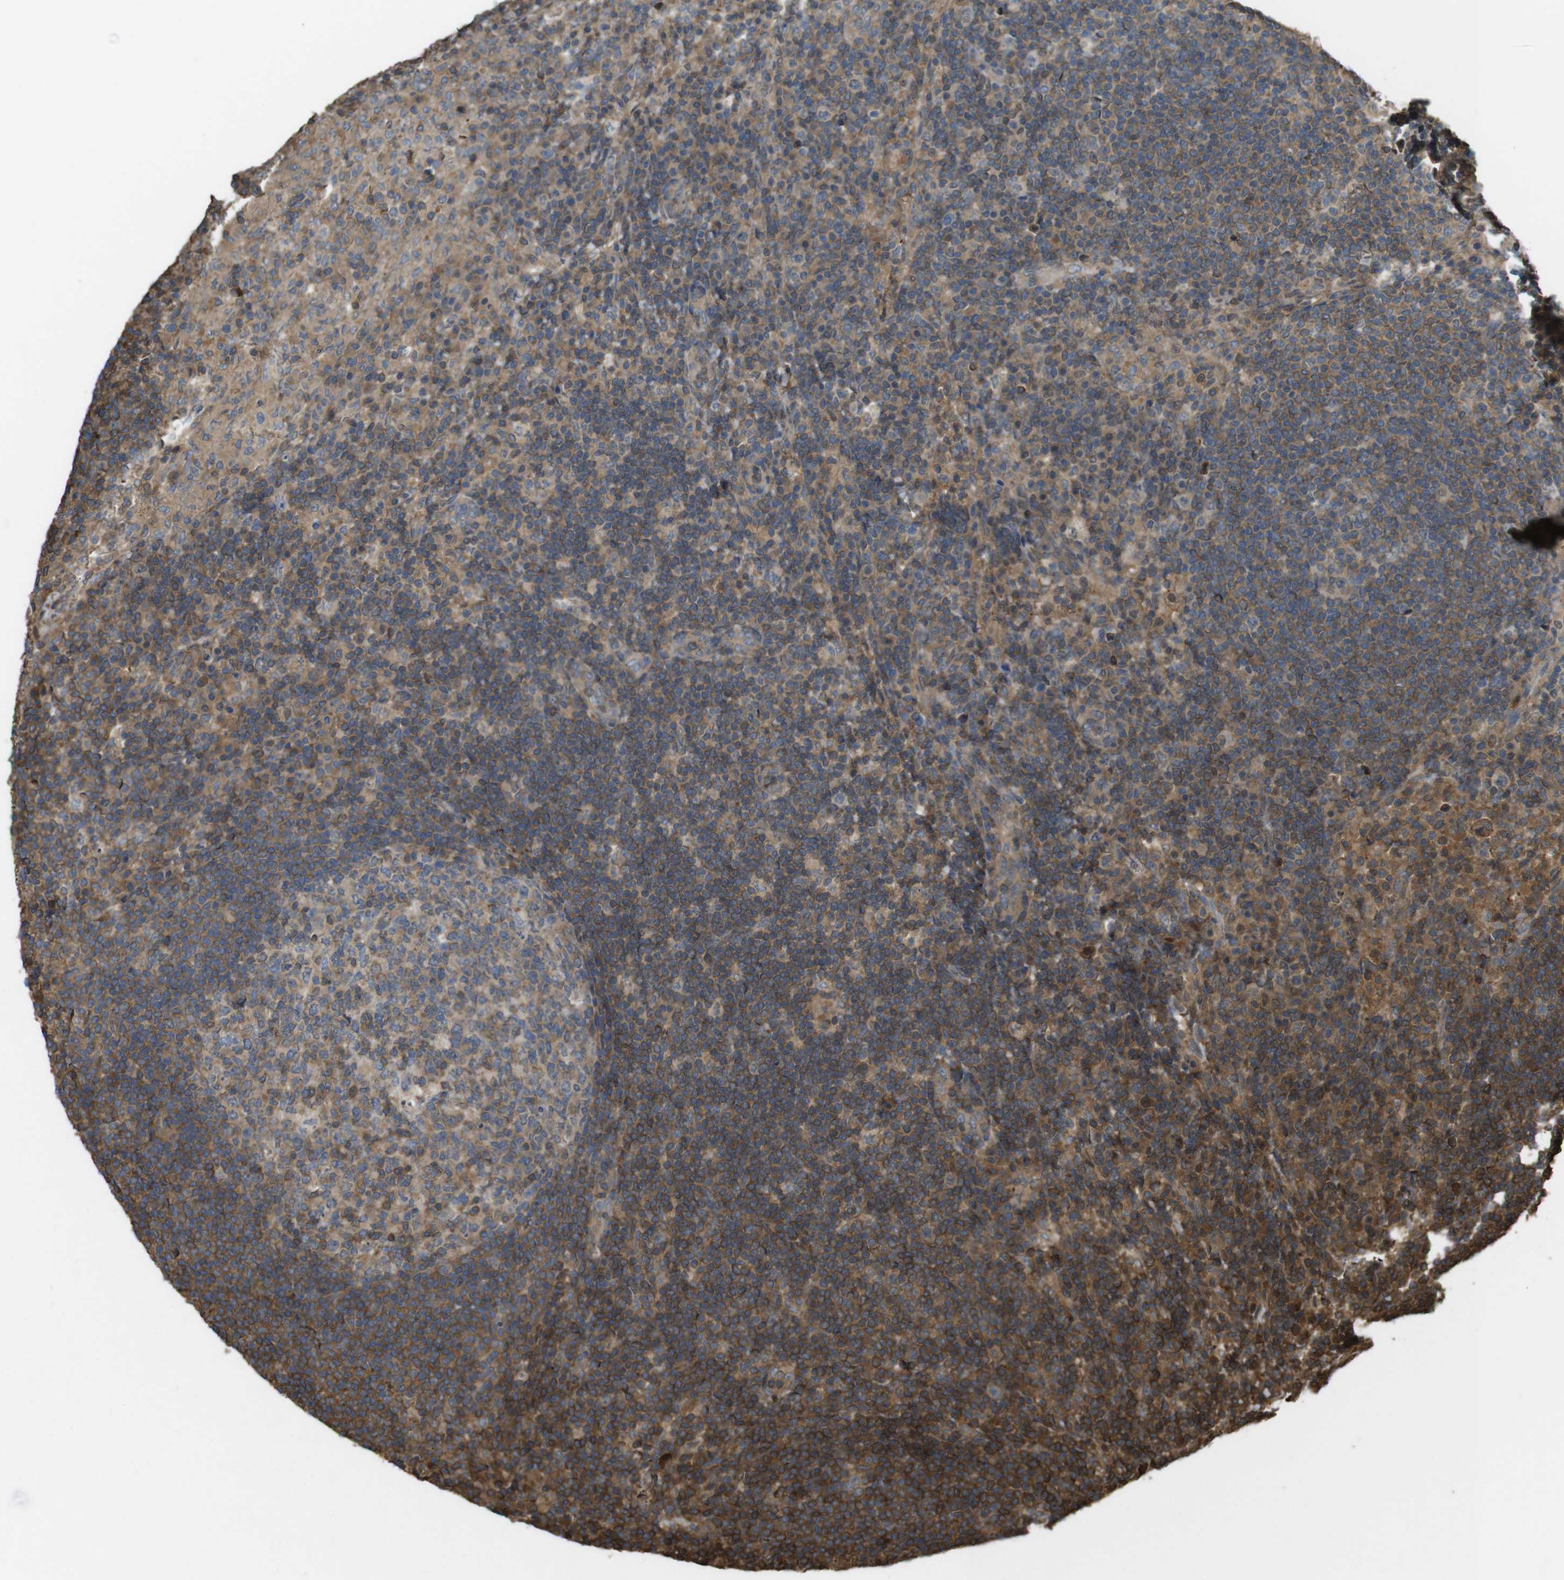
{"staining": {"intensity": "moderate", "quantity": ">75%", "location": "cytoplasmic/membranous"}, "tissue": "lymph node", "cell_type": "Germinal center cells", "image_type": "normal", "snomed": [{"axis": "morphology", "description": "Normal tissue, NOS"}, {"axis": "topography", "description": "Lymph node"}], "caption": "Protein staining shows moderate cytoplasmic/membranous positivity in about >75% of germinal center cells in normal lymph node.", "gene": "ARHGDIA", "patient": {"sex": "female", "age": 53}}